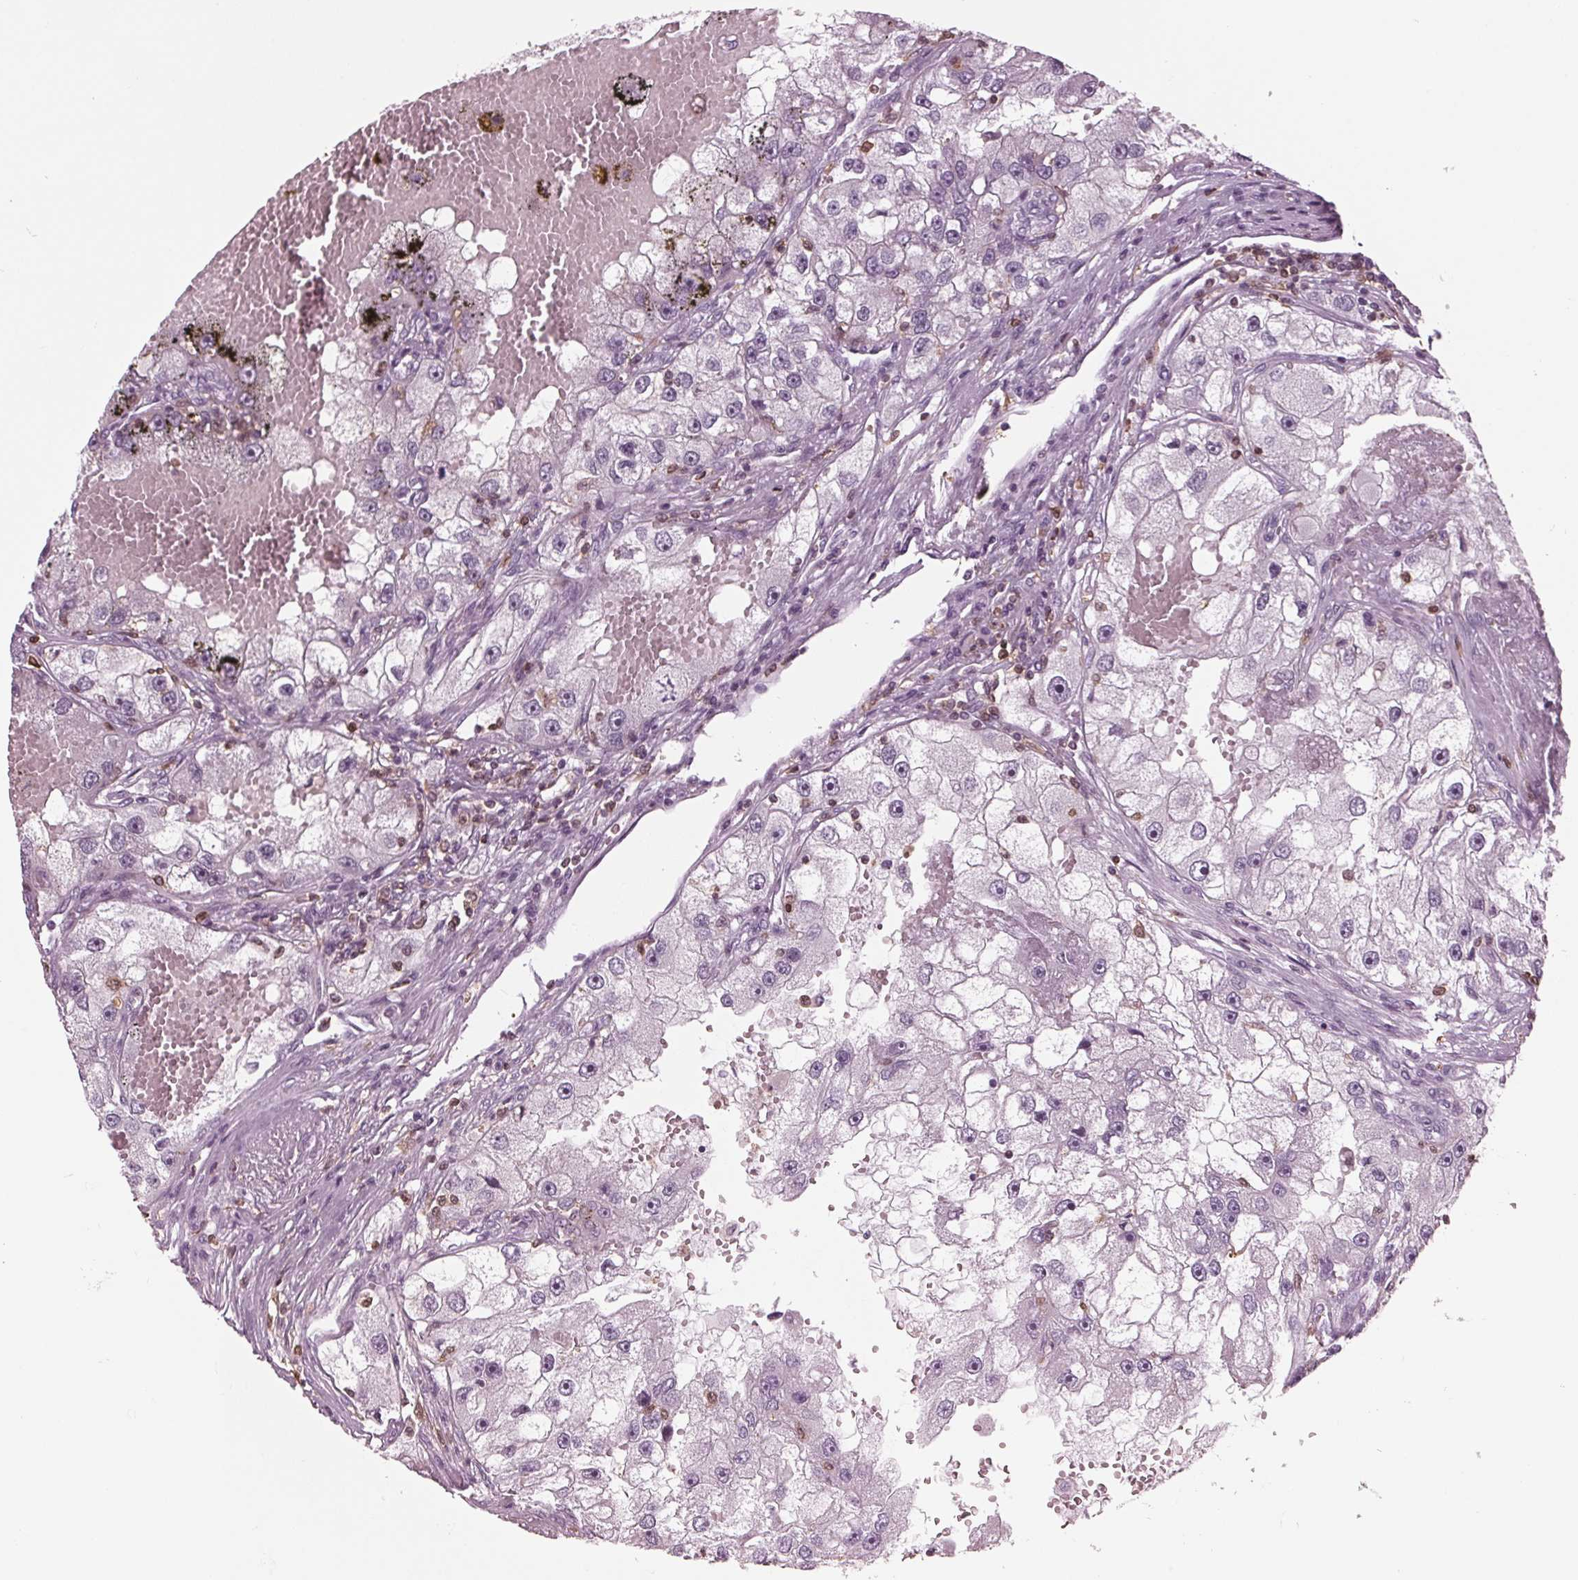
{"staining": {"intensity": "negative", "quantity": "none", "location": "none"}, "tissue": "renal cancer", "cell_type": "Tumor cells", "image_type": "cancer", "snomed": [{"axis": "morphology", "description": "Adenocarcinoma, NOS"}, {"axis": "topography", "description": "Kidney"}], "caption": "IHC photomicrograph of neoplastic tissue: human adenocarcinoma (renal) stained with DAB (3,3'-diaminobenzidine) demonstrates no significant protein expression in tumor cells.", "gene": "BTLA", "patient": {"sex": "male", "age": 63}}